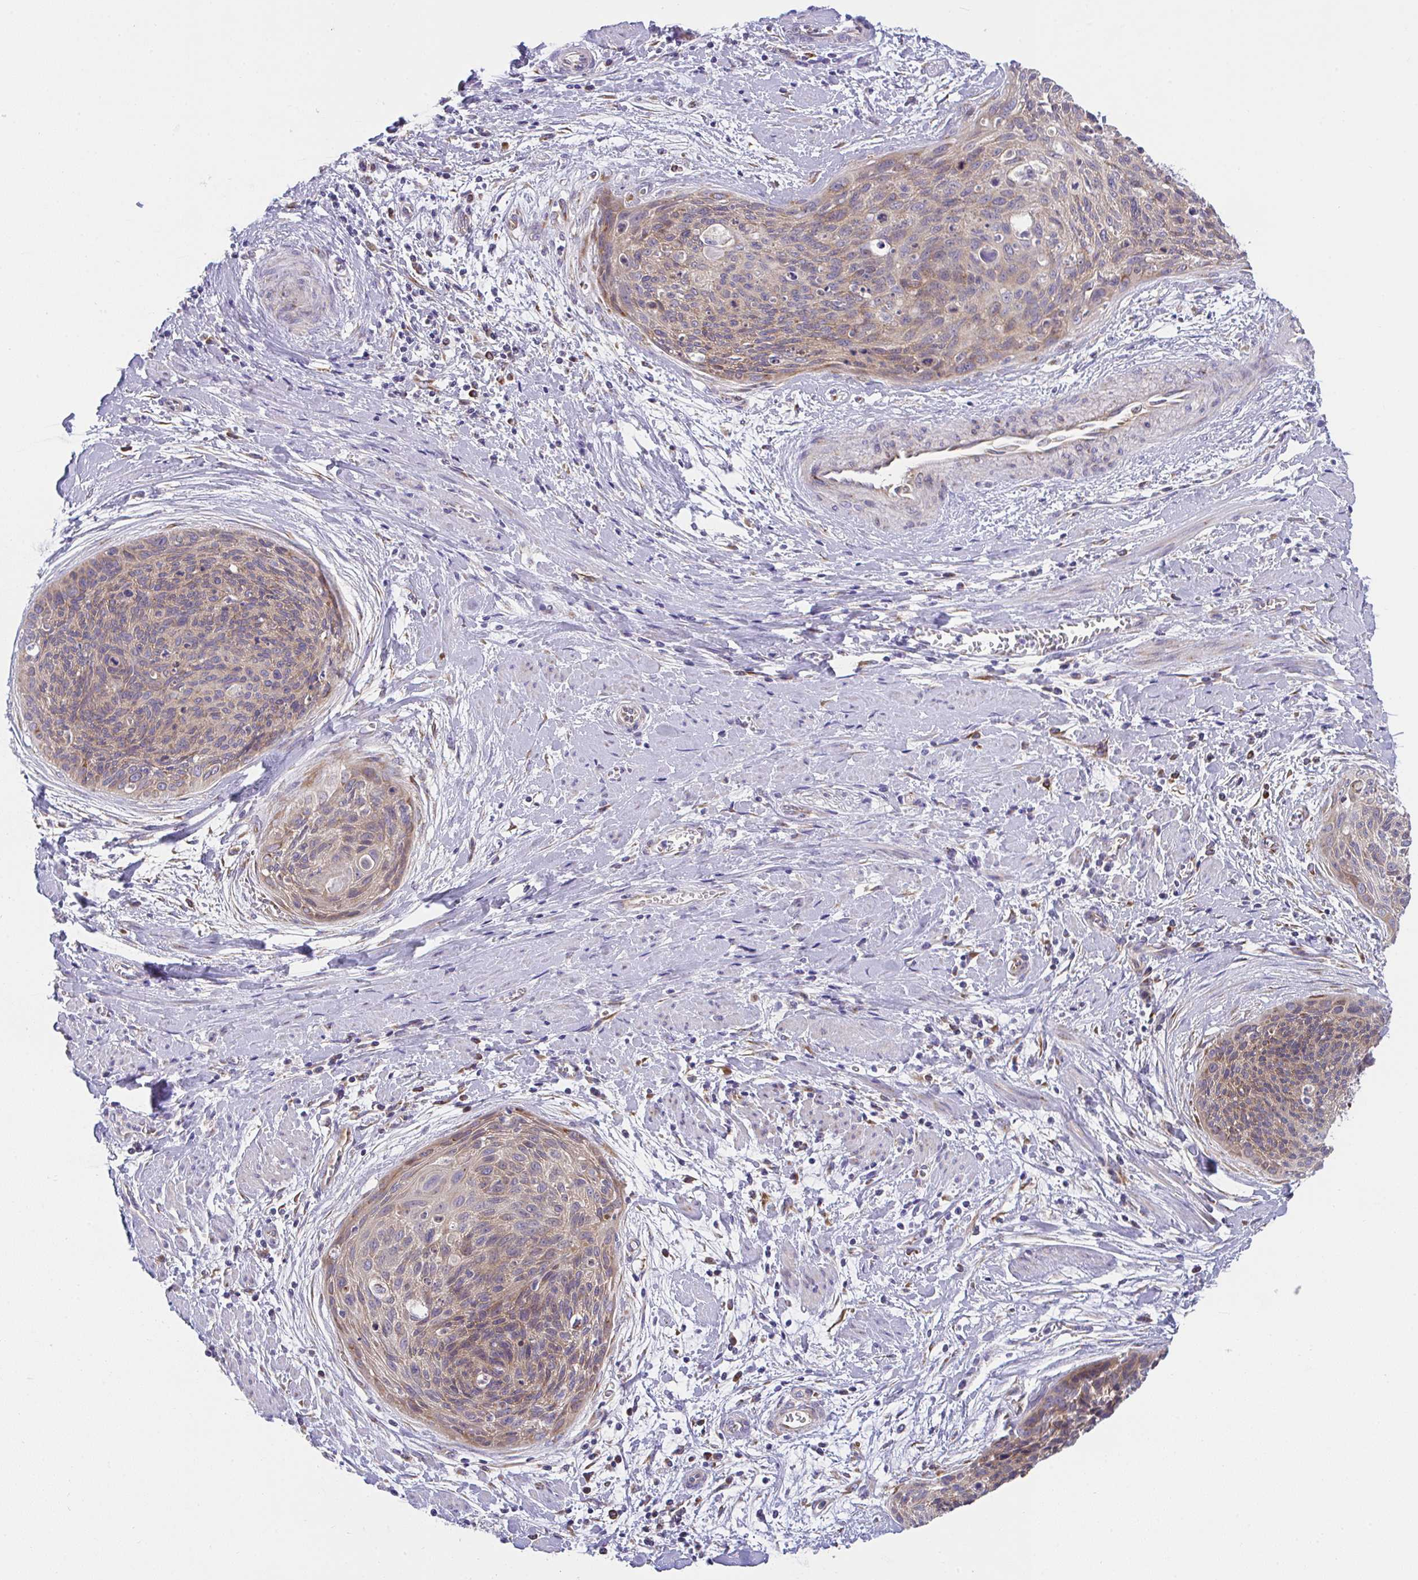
{"staining": {"intensity": "moderate", "quantity": ">75%", "location": "cytoplasmic/membranous"}, "tissue": "cervical cancer", "cell_type": "Tumor cells", "image_type": "cancer", "snomed": [{"axis": "morphology", "description": "Squamous cell carcinoma, NOS"}, {"axis": "topography", "description": "Cervix"}], "caption": "Squamous cell carcinoma (cervical) stained with a brown dye shows moderate cytoplasmic/membranous positive positivity in about >75% of tumor cells.", "gene": "MIA3", "patient": {"sex": "female", "age": 55}}